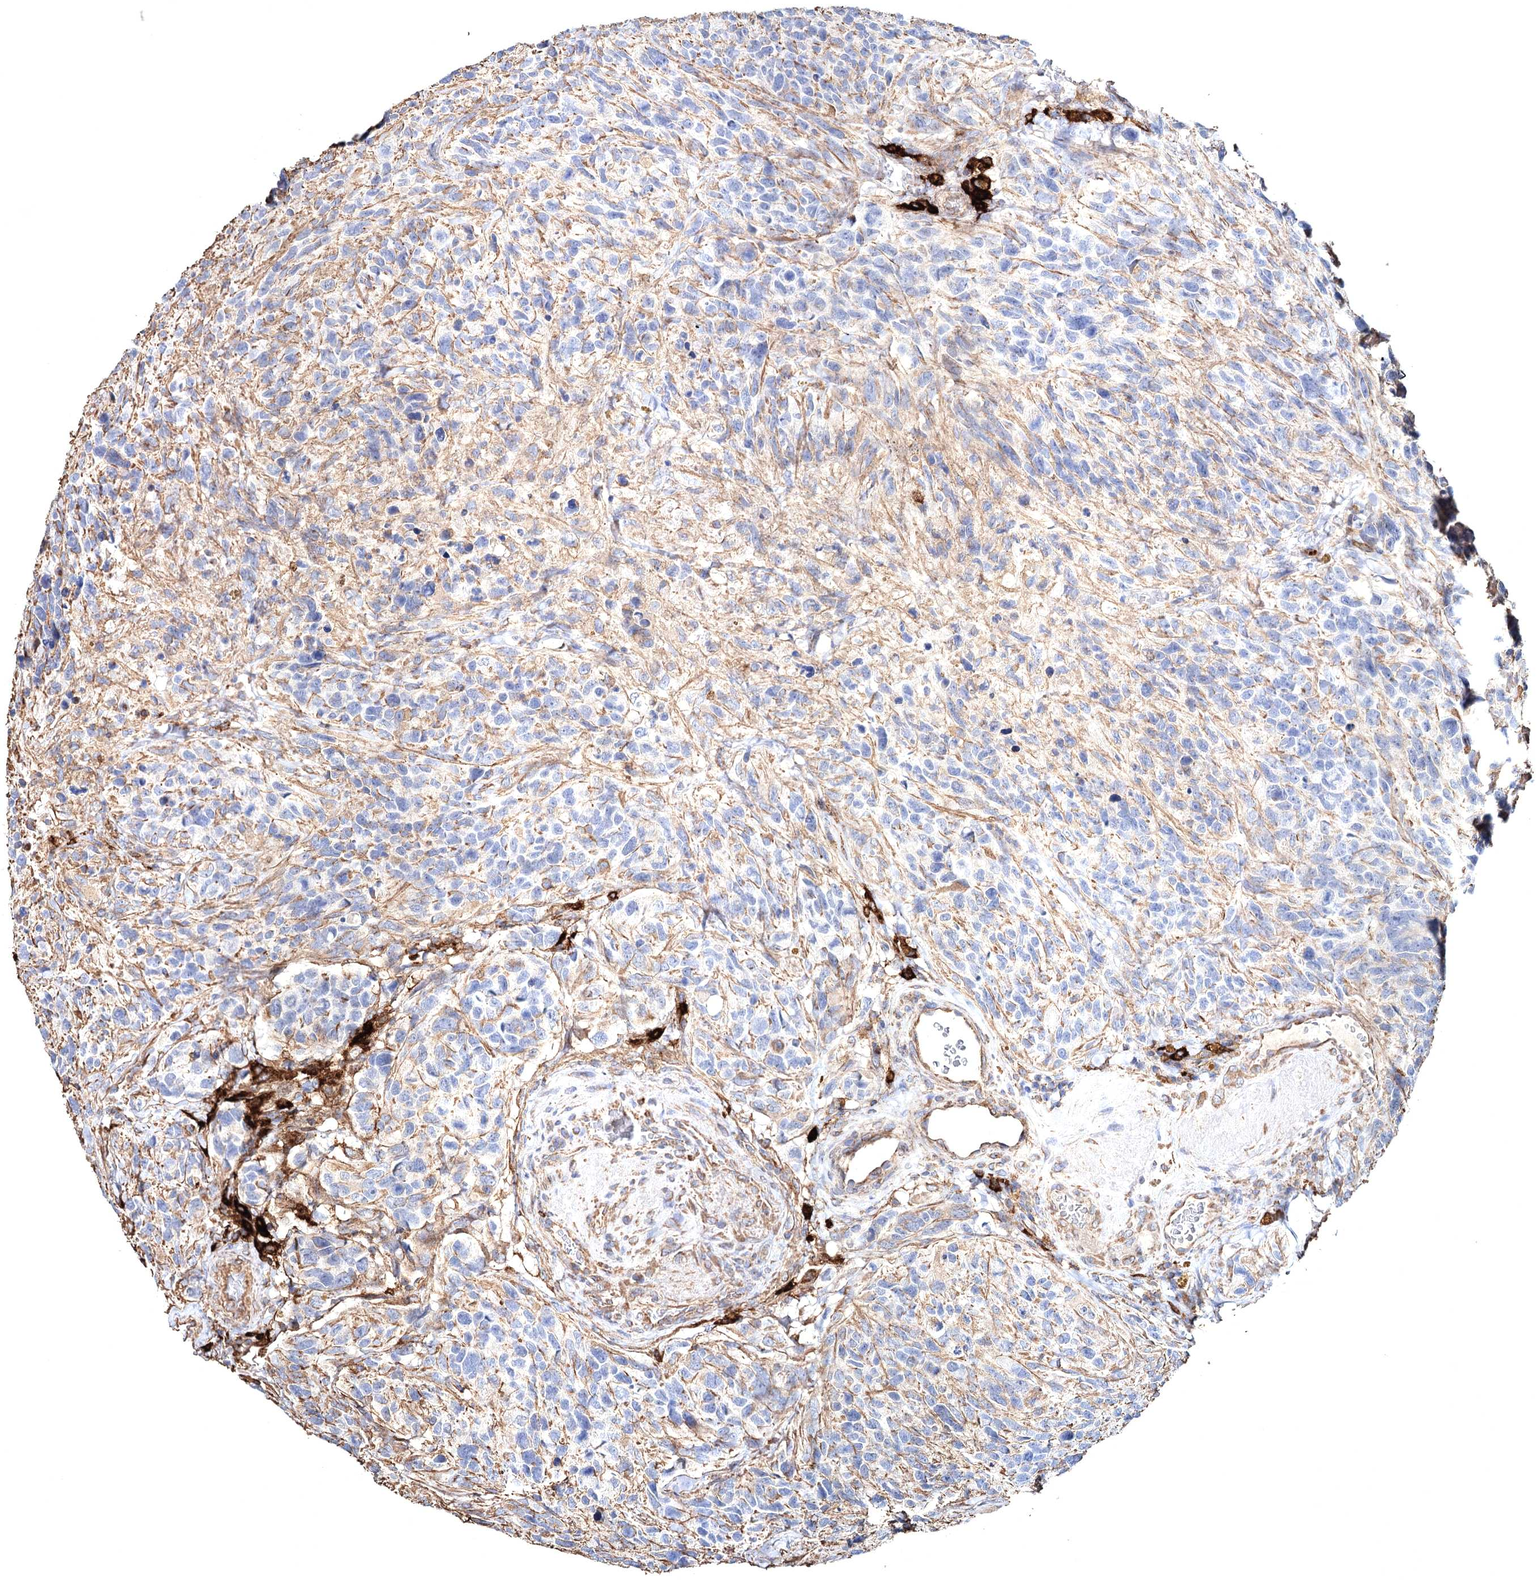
{"staining": {"intensity": "negative", "quantity": "none", "location": "none"}, "tissue": "glioma", "cell_type": "Tumor cells", "image_type": "cancer", "snomed": [{"axis": "morphology", "description": "Glioma, malignant, High grade"}, {"axis": "topography", "description": "Brain"}], "caption": "A histopathology image of malignant glioma (high-grade) stained for a protein shows no brown staining in tumor cells. The staining is performed using DAB brown chromogen with nuclei counter-stained in using hematoxylin.", "gene": "CLEC4M", "patient": {"sex": "male", "age": 69}}